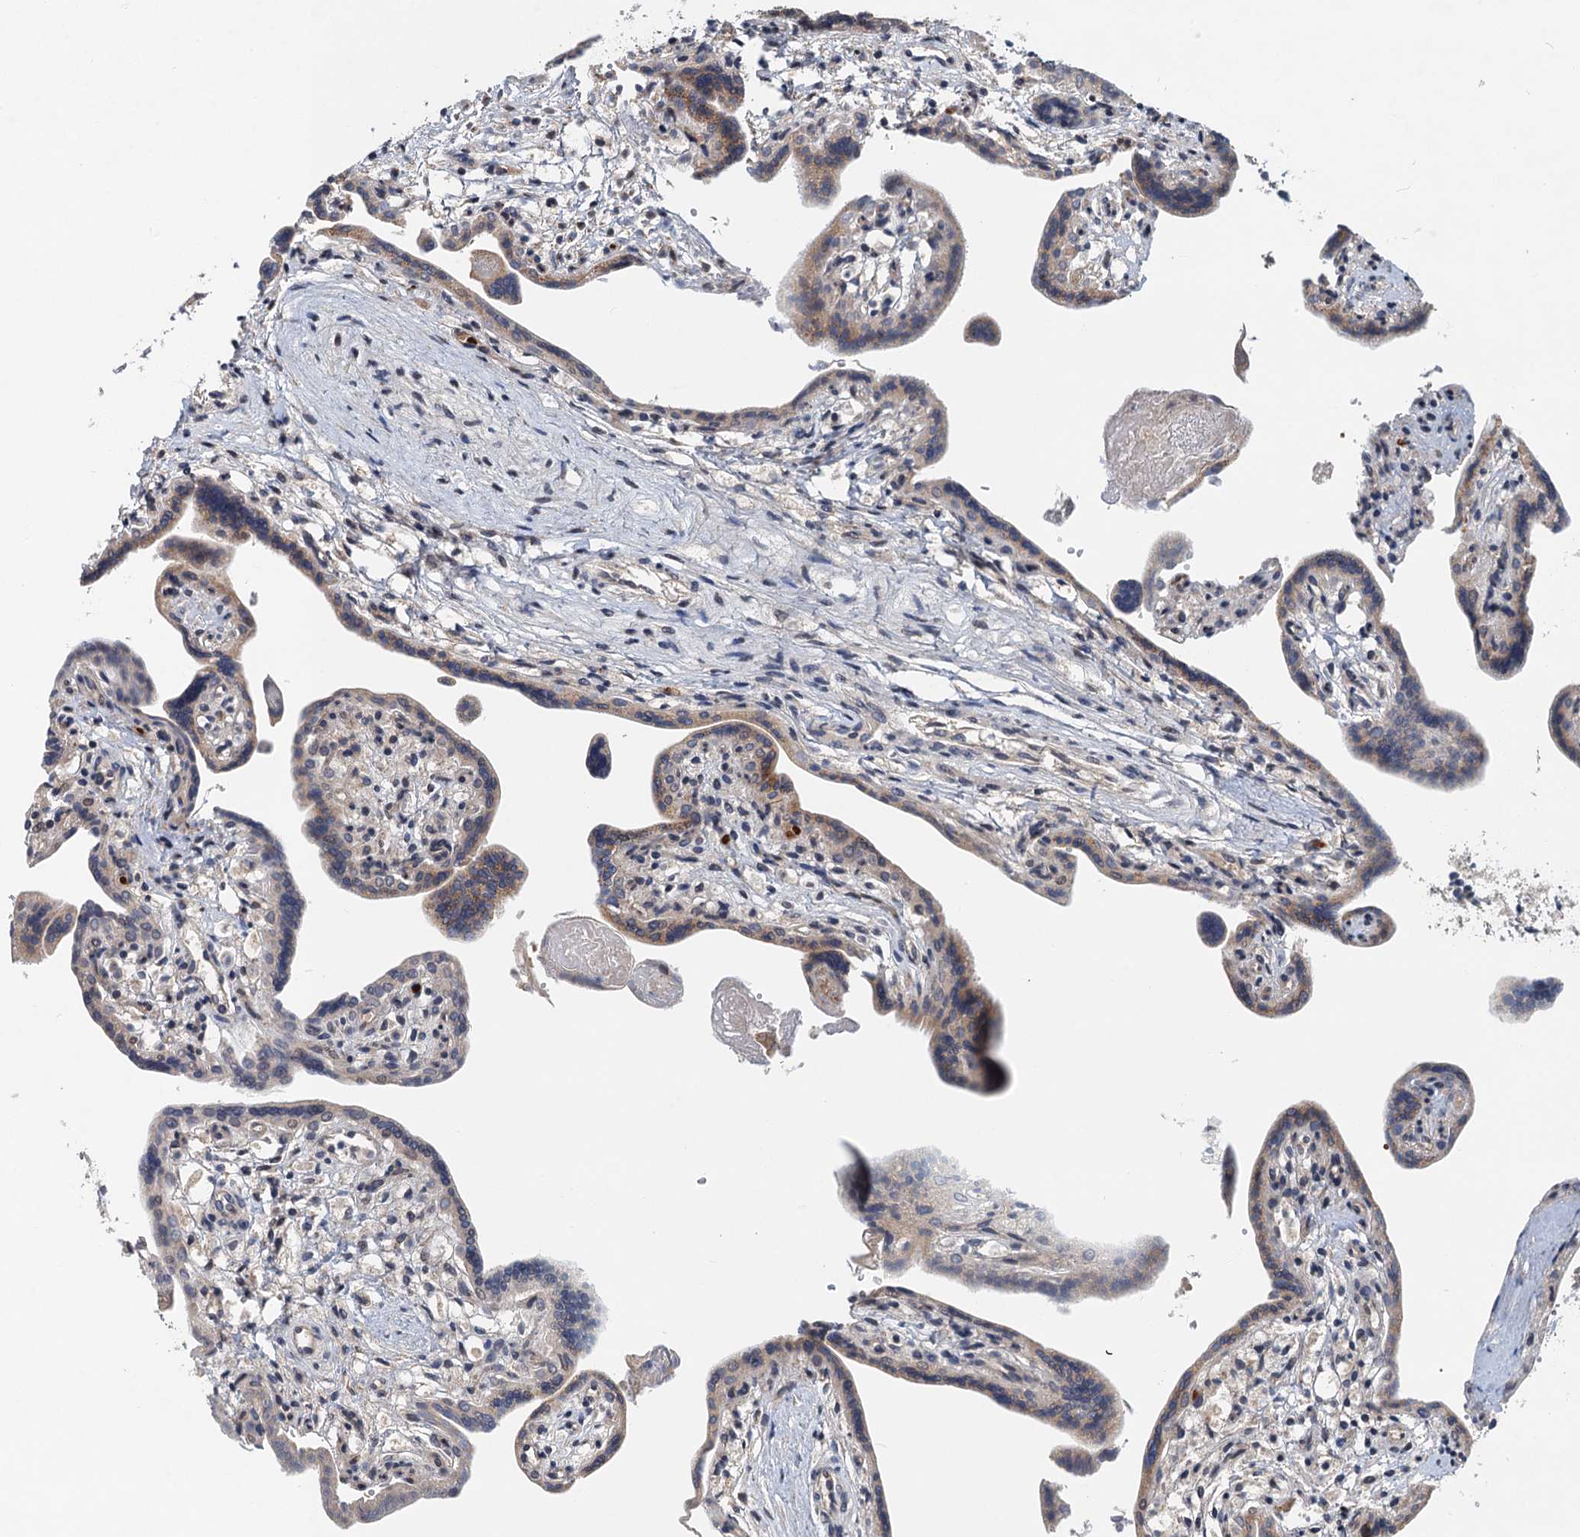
{"staining": {"intensity": "weak", "quantity": "<25%", "location": "cytoplasmic/membranous"}, "tissue": "placenta", "cell_type": "Trophoblastic cells", "image_type": "normal", "snomed": [{"axis": "morphology", "description": "Normal tissue, NOS"}, {"axis": "topography", "description": "Placenta"}], "caption": "An immunohistochemistry (IHC) image of unremarkable placenta is shown. There is no staining in trophoblastic cells of placenta. (DAB (3,3'-diaminobenzidine) IHC with hematoxylin counter stain).", "gene": "NBEA", "patient": {"sex": "female", "age": 37}}